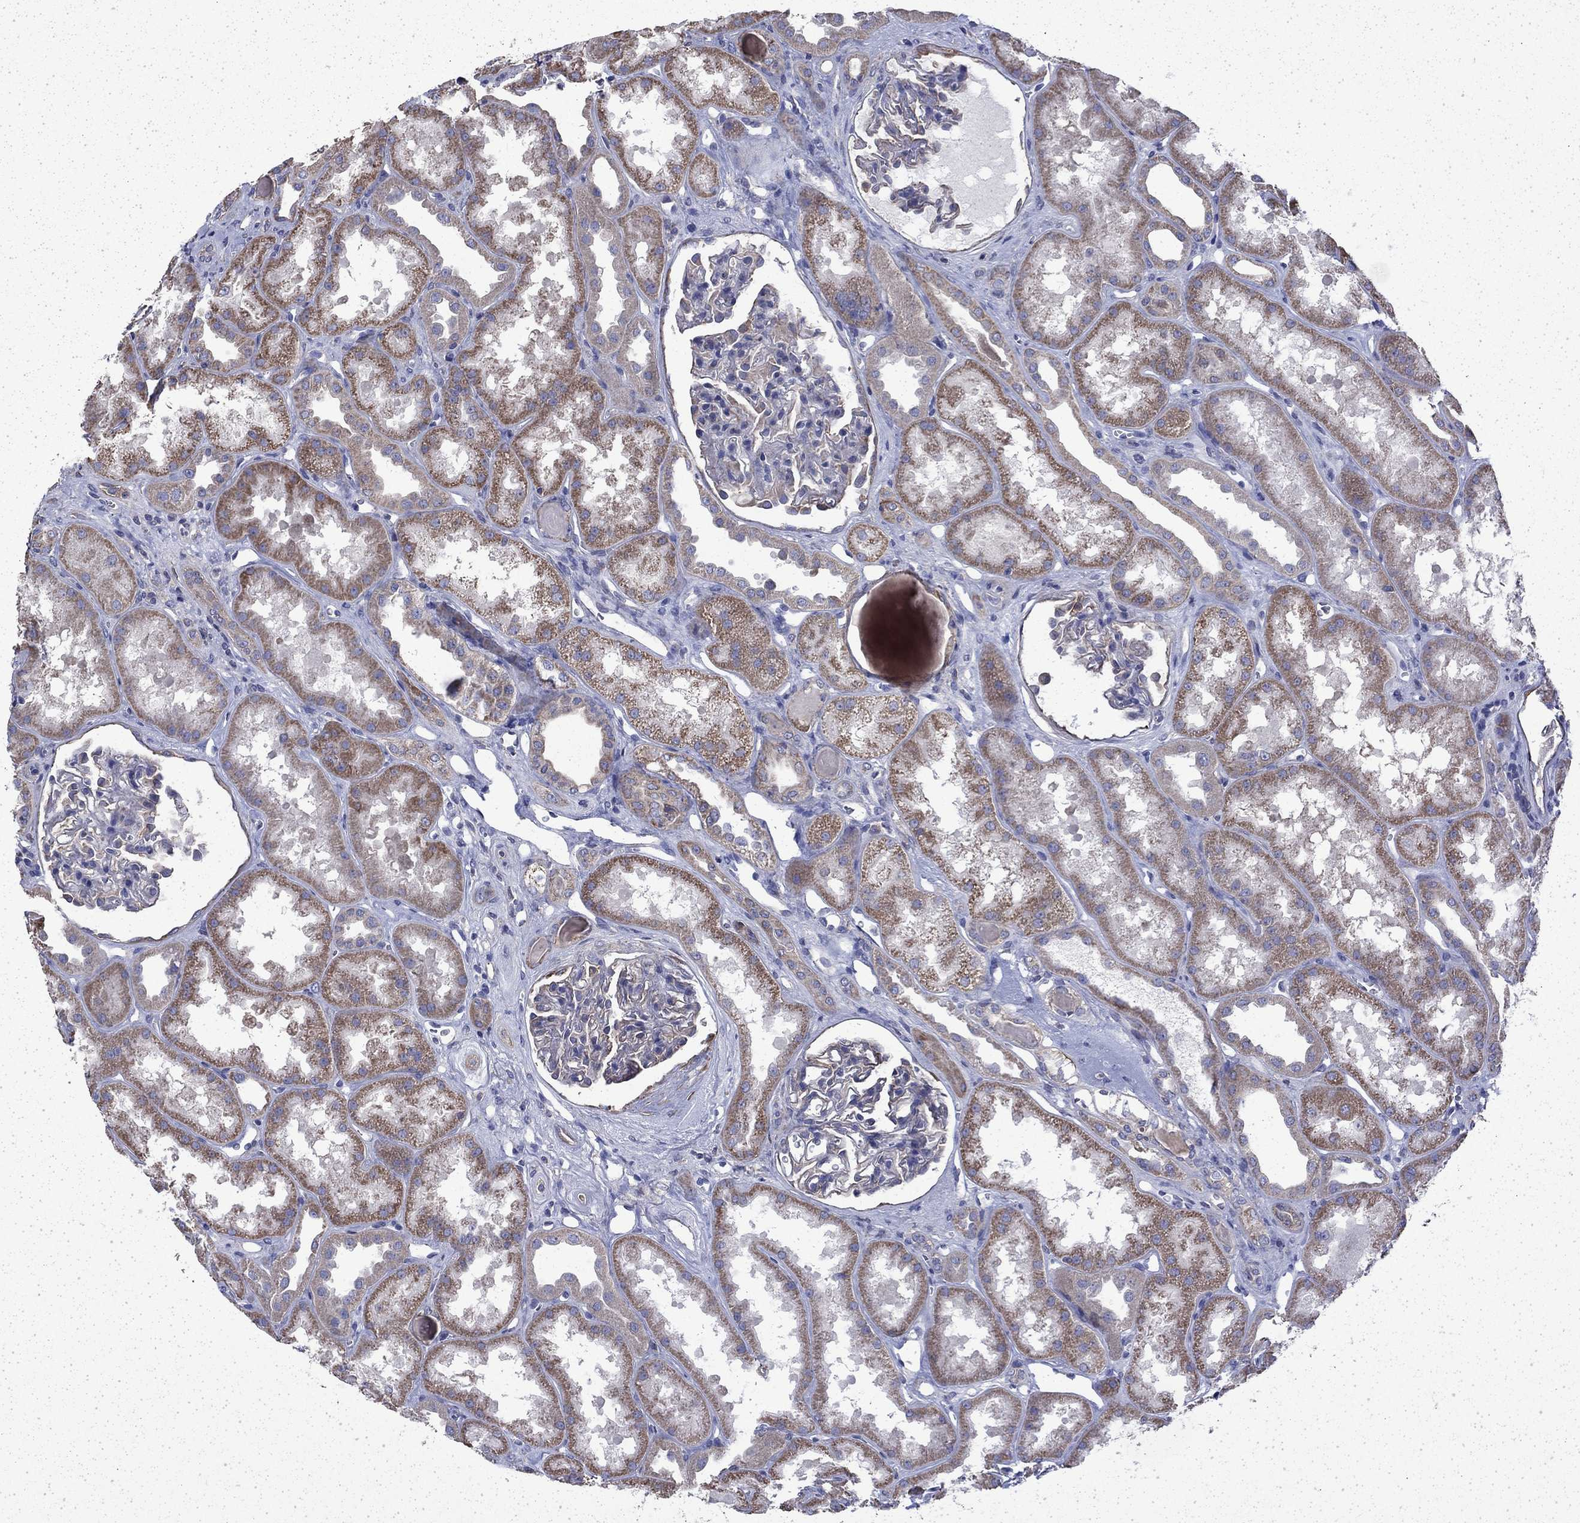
{"staining": {"intensity": "weak", "quantity": "<25%", "location": "cytoplasmic/membranous"}, "tissue": "kidney", "cell_type": "Cells in glomeruli", "image_type": "normal", "snomed": [{"axis": "morphology", "description": "Normal tissue, NOS"}, {"axis": "topography", "description": "Kidney"}], "caption": "Immunohistochemical staining of normal kidney exhibits no significant expression in cells in glomeruli. (Brightfield microscopy of DAB IHC at high magnification).", "gene": "DTNA", "patient": {"sex": "male", "age": 61}}